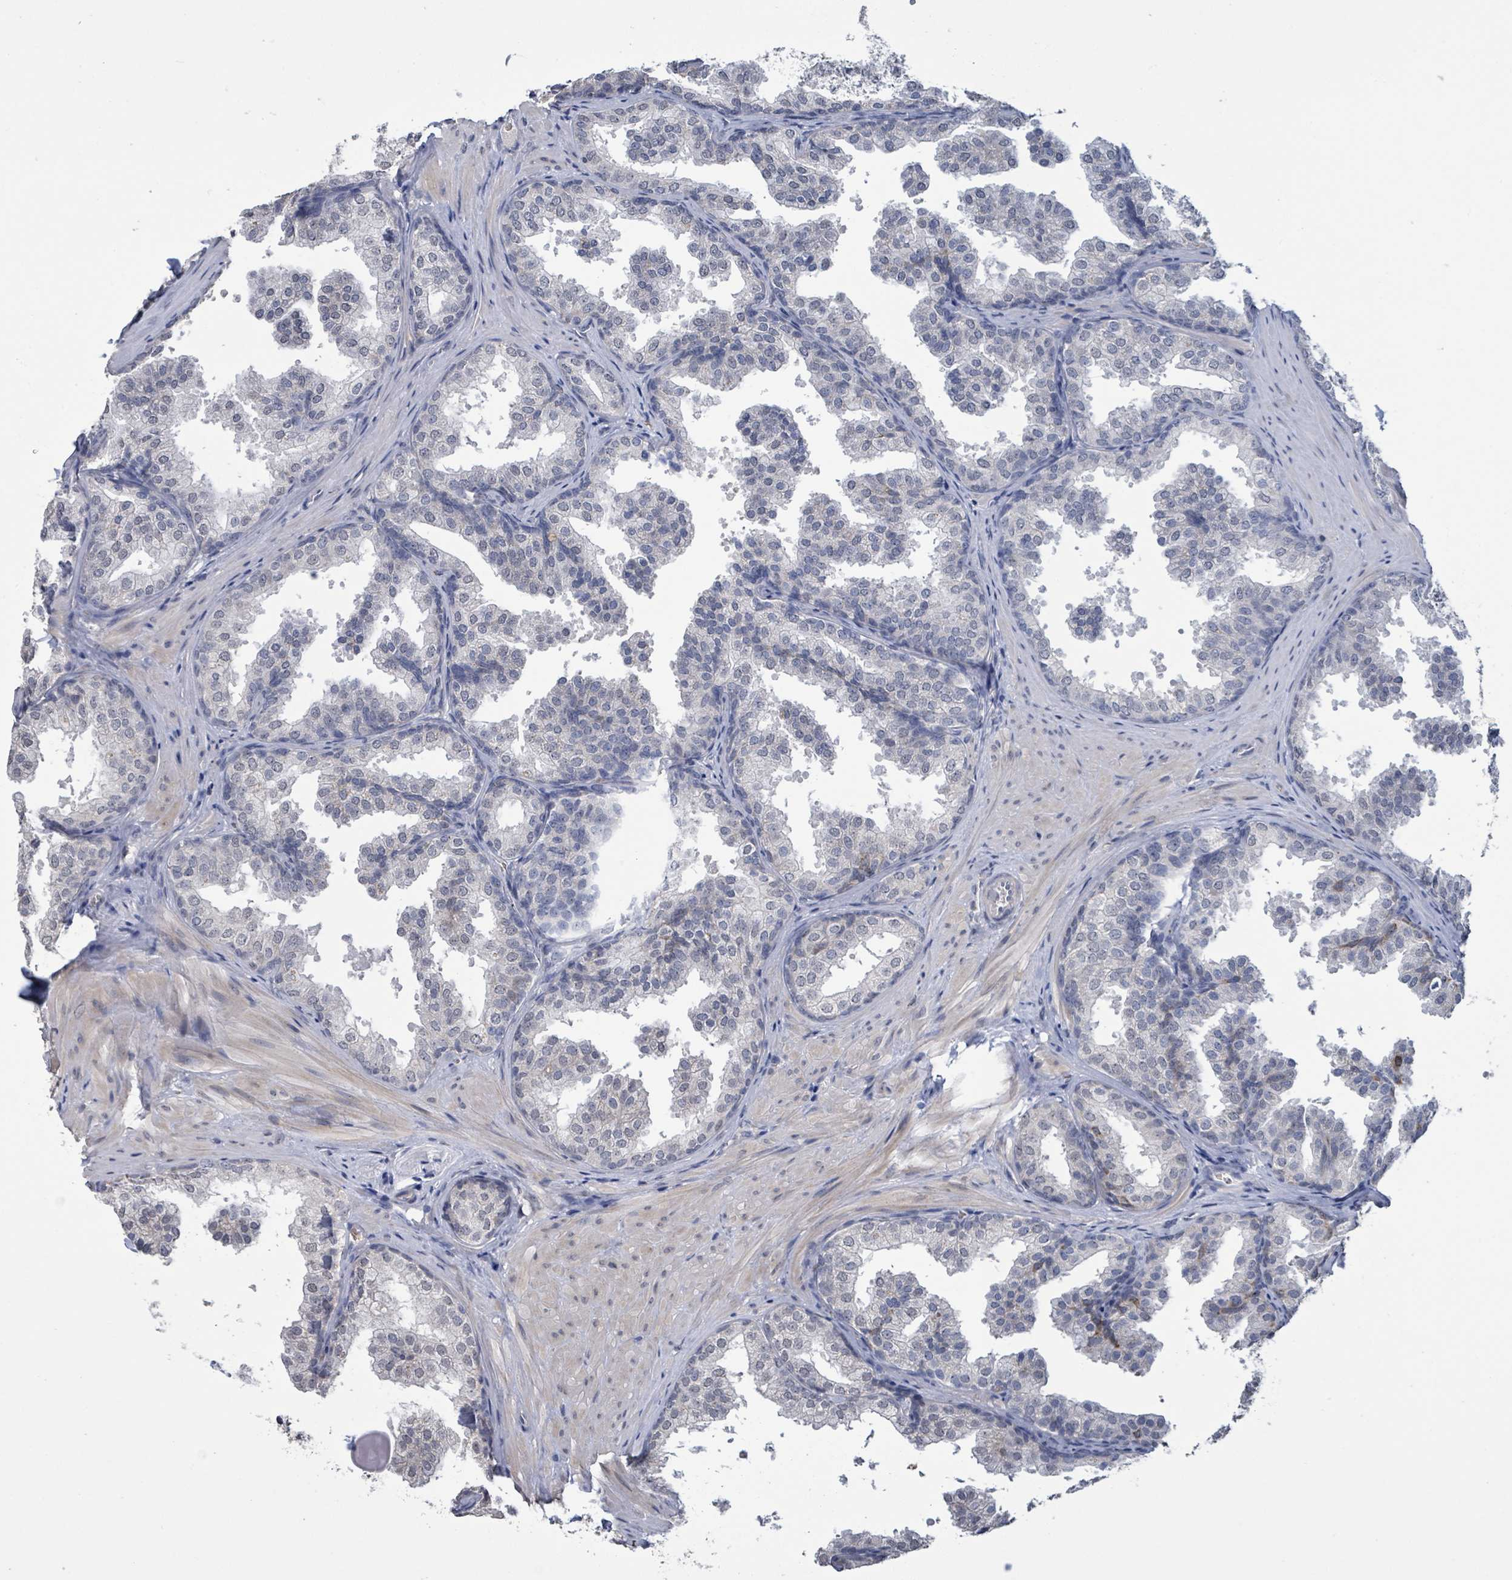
{"staining": {"intensity": "negative", "quantity": "none", "location": "none"}, "tissue": "prostate", "cell_type": "Glandular cells", "image_type": "normal", "snomed": [{"axis": "morphology", "description": "Normal tissue, NOS"}, {"axis": "topography", "description": "Prostate"}], "caption": "Immunohistochemistry photomicrograph of normal prostate: human prostate stained with DAB (3,3'-diaminobenzidine) reveals no significant protein expression in glandular cells. Nuclei are stained in blue.", "gene": "SEBOX", "patient": {"sex": "male", "age": 37}}